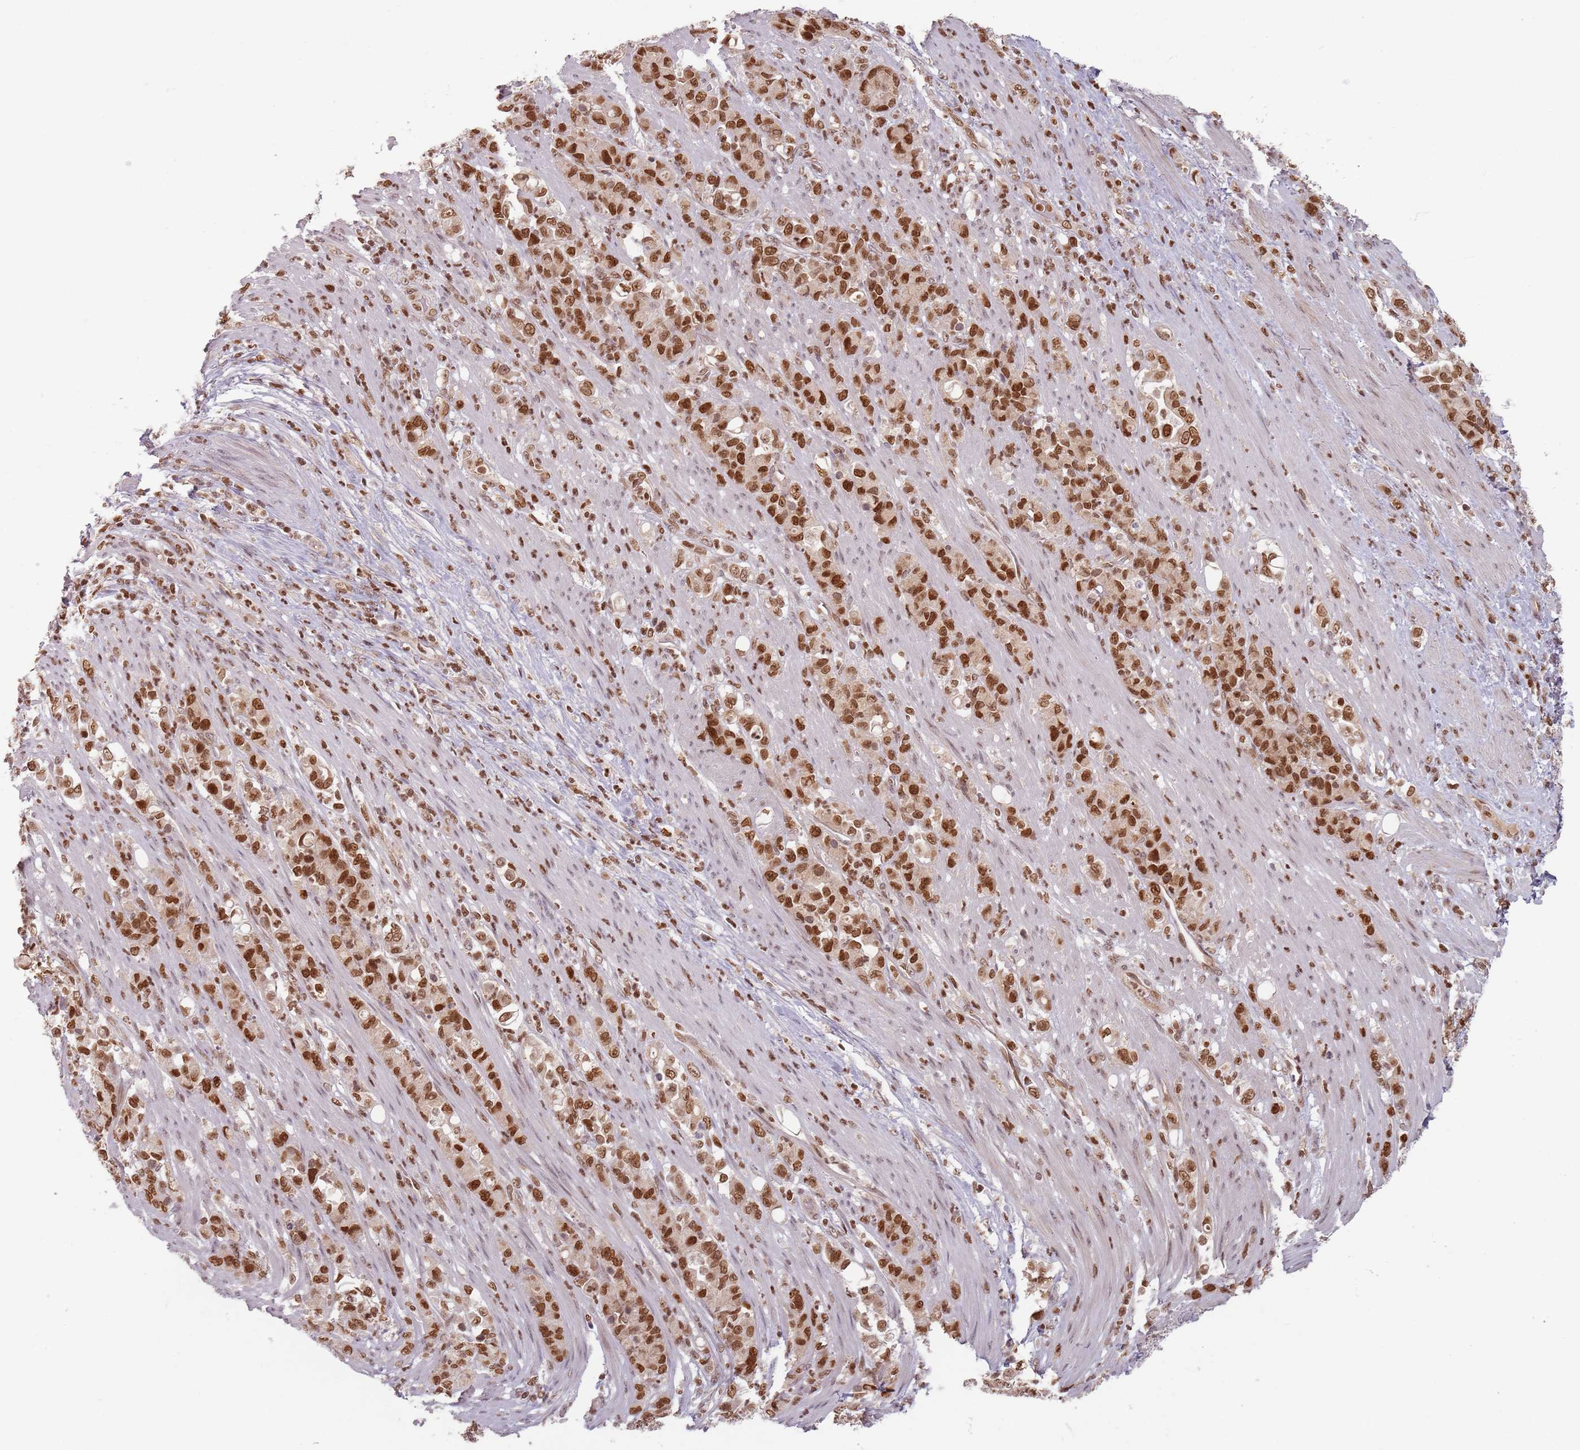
{"staining": {"intensity": "strong", "quantity": ">75%", "location": "nuclear"}, "tissue": "stomach cancer", "cell_type": "Tumor cells", "image_type": "cancer", "snomed": [{"axis": "morphology", "description": "Normal tissue, NOS"}, {"axis": "morphology", "description": "Adenocarcinoma, NOS"}, {"axis": "topography", "description": "Stomach"}], "caption": "DAB (3,3'-diaminobenzidine) immunohistochemical staining of human stomach adenocarcinoma displays strong nuclear protein staining in approximately >75% of tumor cells.", "gene": "NUP50", "patient": {"sex": "female", "age": 79}}